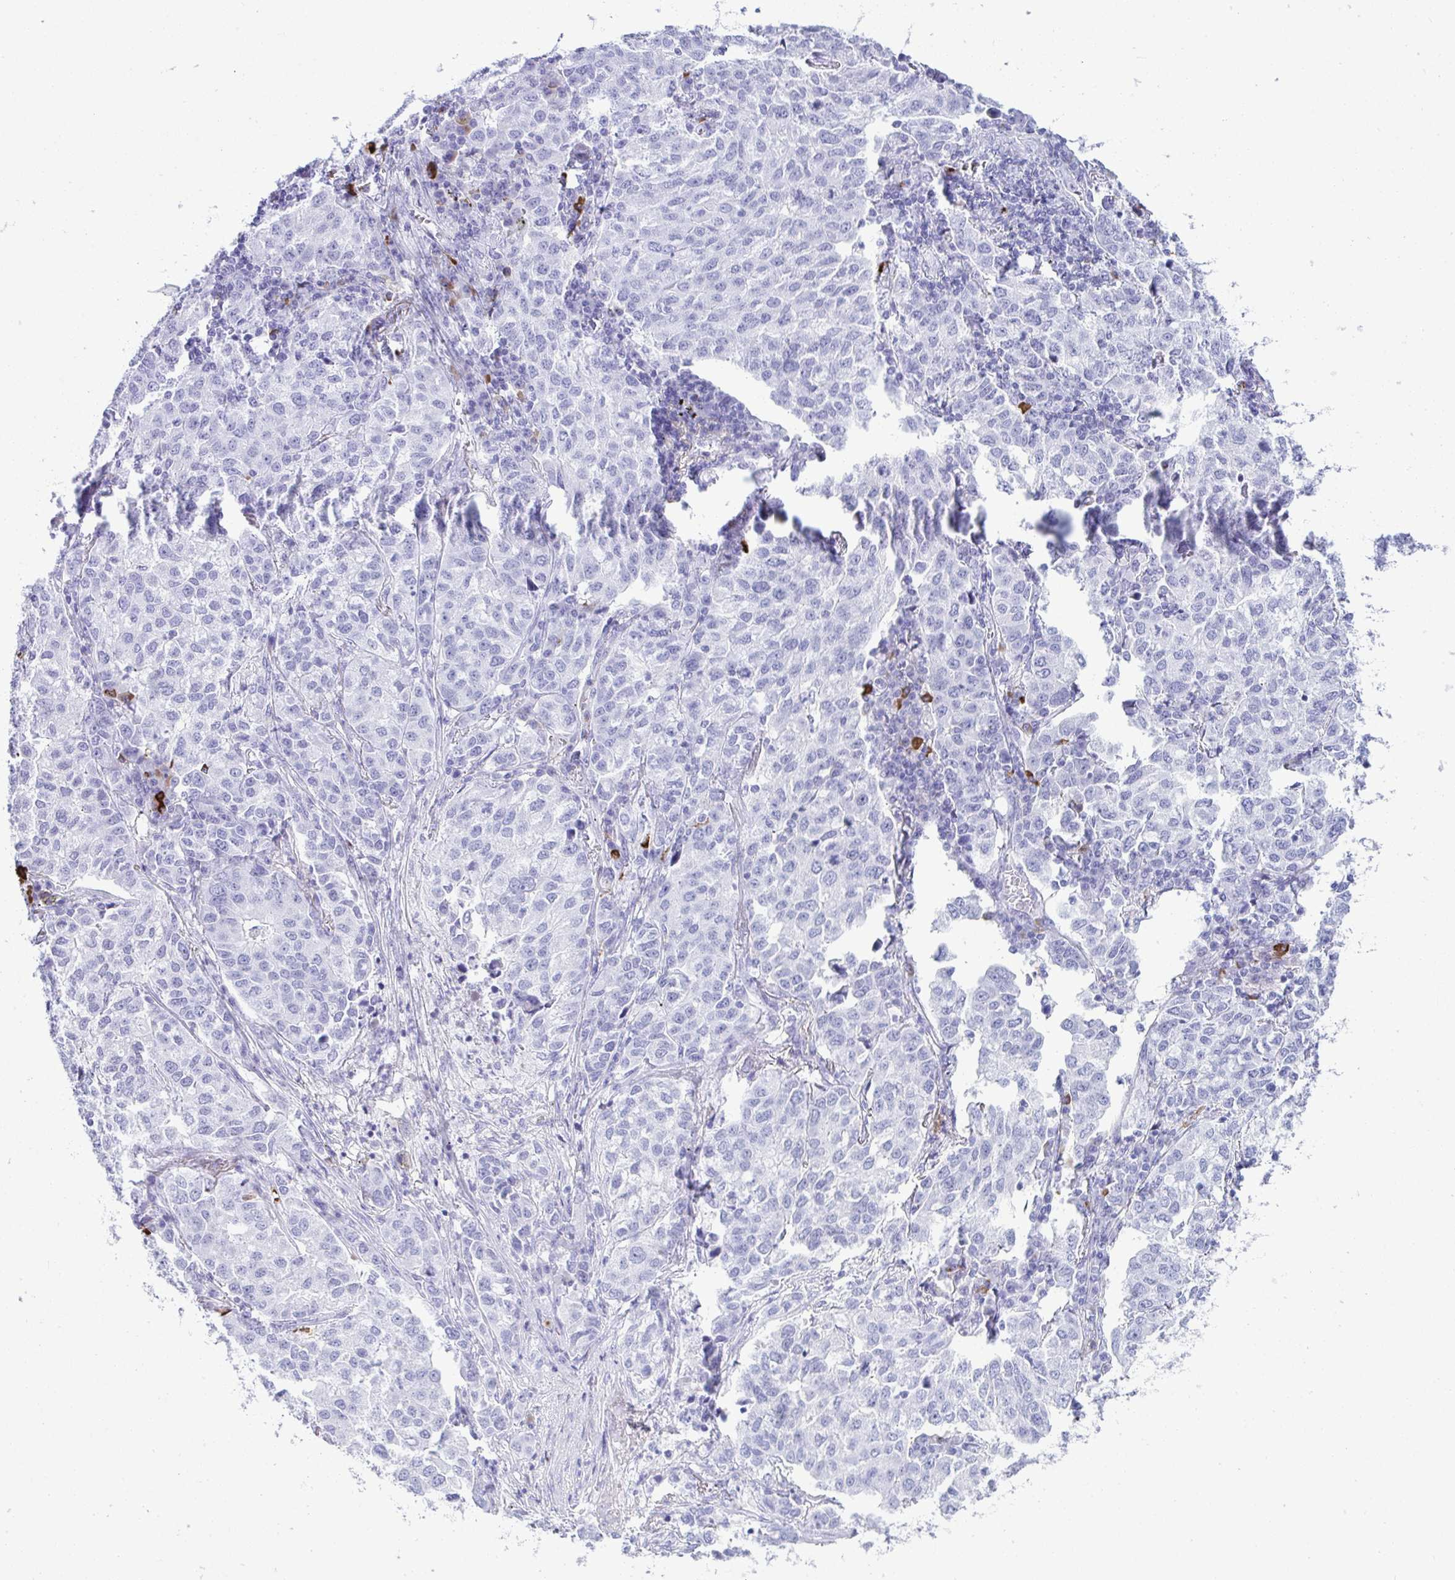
{"staining": {"intensity": "negative", "quantity": "none", "location": "none"}, "tissue": "lung cancer", "cell_type": "Tumor cells", "image_type": "cancer", "snomed": [{"axis": "morphology", "description": "Adenocarcinoma, NOS"}, {"axis": "morphology", "description": "Adenocarcinoma, metastatic, NOS"}, {"axis": "topography", "description": "Lymph node"}, {"axis": "topography", "description": "Lung"}], "caption": "This is an immunohistochemistry histopathology image of adenocarcinoma (lung). There is no positivity in tumor cells.", "gene": "JCHAIN", "patient": {"sex": "female", "age": 65}}